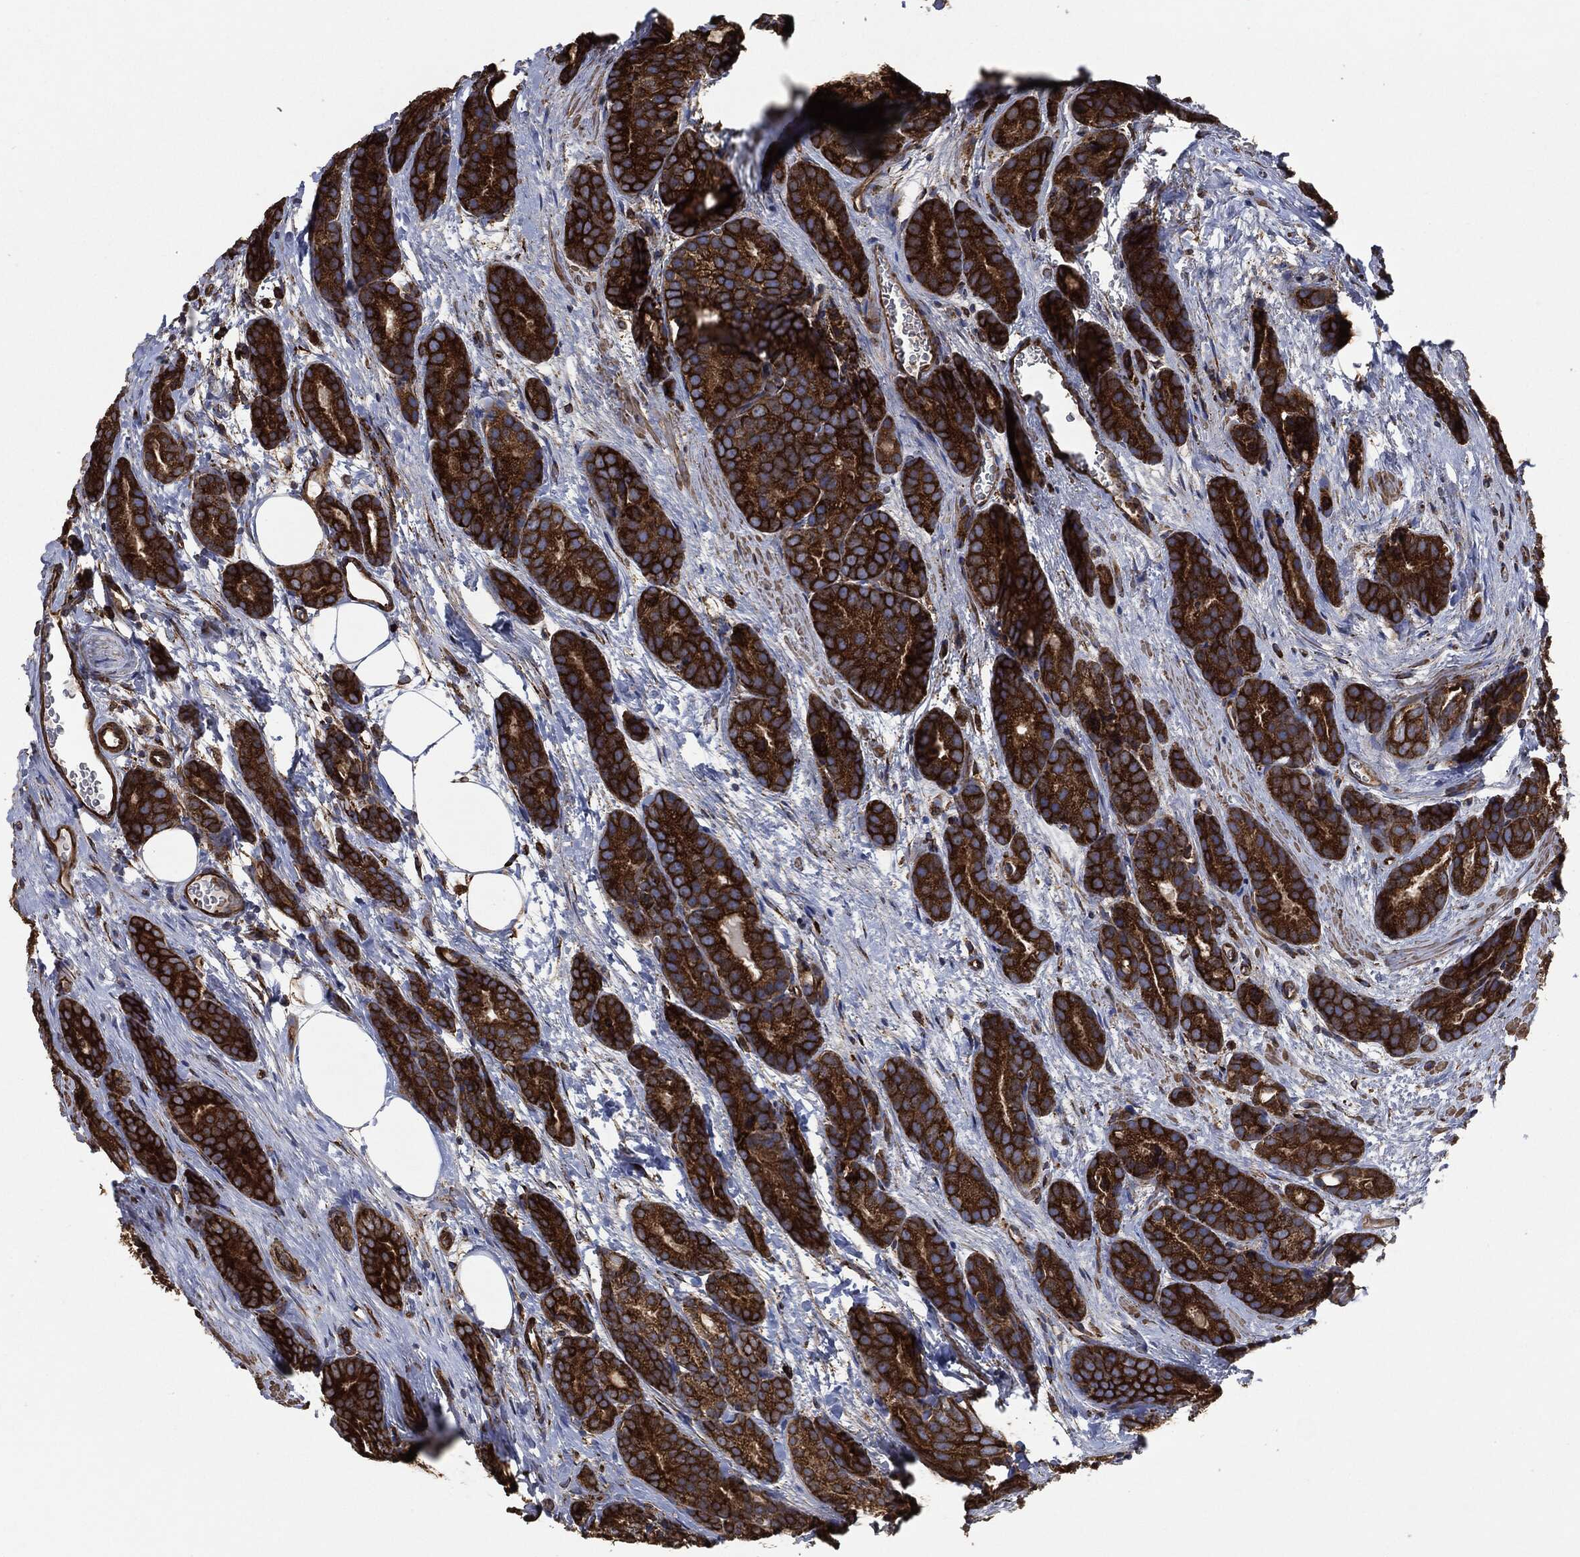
{"staining": {"intensity": "strong", "quantity": ">75%", "location": "cytoplasmic/membranous"}, "tissue": "prostate cancer", "cell_type": "Tumor cells", "image_type": "cancer", "snomed": [{"axis": "morphology", "description": "Adenocarcinoma, NOS"}, {"axis": "topography", "description": "Prostate"}], "caption": "Protein staining exhibits strong cytoplasmic/membranous staining in approximately >75% of tumor cells in prostate adenocarcinoma.", "gene": "AMFR", "patient": {"sex": "male", "age": 71}}